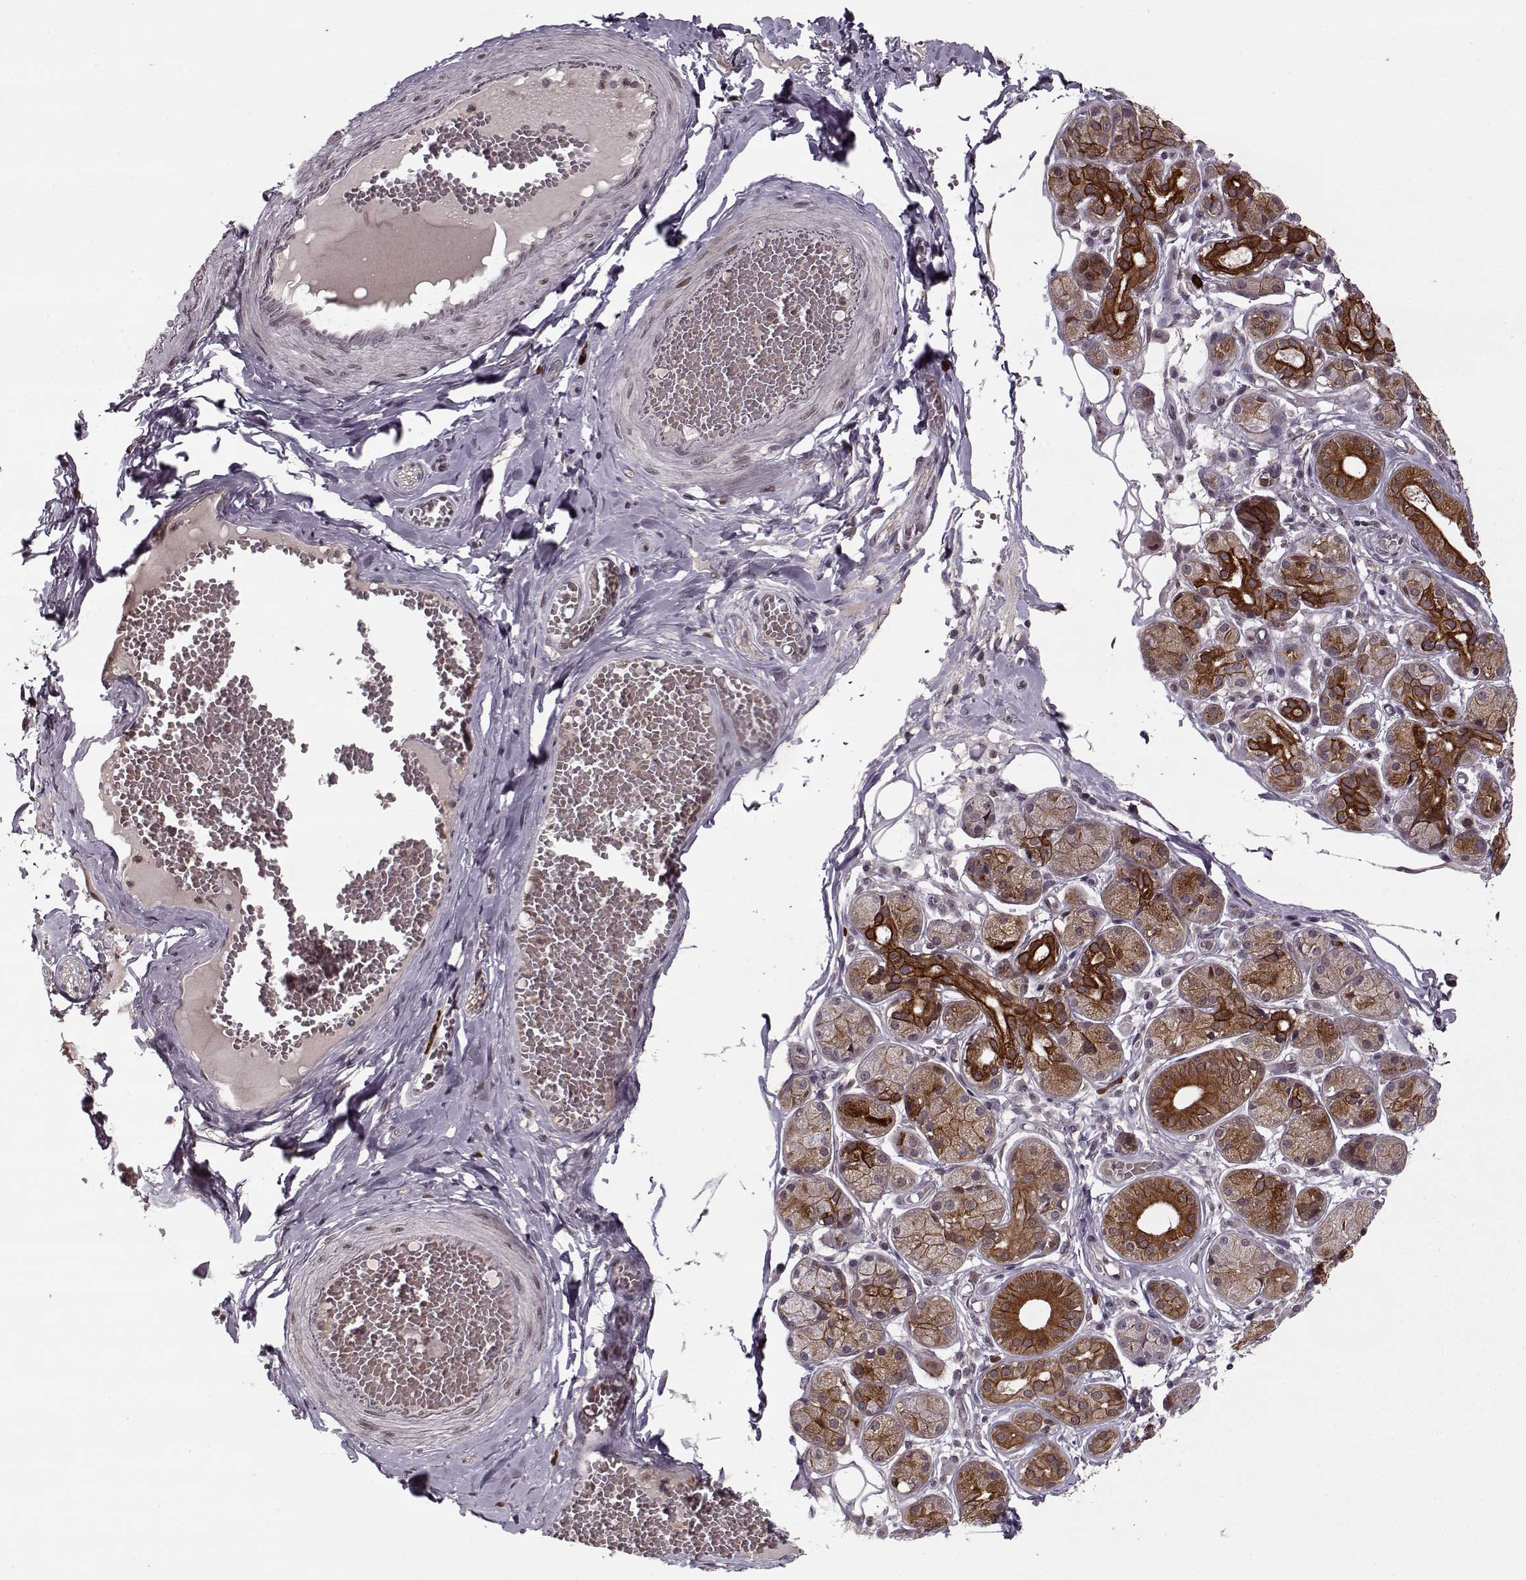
{"staining": {"intensity": "strong", "quantity": "25%-75%", "location": "cytoplasmic/membranous"}, "tissue": "salivary gland", "cell_type": "Glandular cells", "image_type": "normal", "snomed": [{"axis": "morphology", "description": "Normal tissue, NOS"}, {"axis": "topography", "description": "Salivary gland"}, {"axis": "topography", "description": "Peripheral nerve tissue"}], "caption": "Brown immunohistochemical staining in unremarkable salivary gland demonstrates strong cytoplasmic/membranous expression in approximately 25%-75% of glandular cells. The staining is performed using DAB (3,3'-diaminobenzidine) brown chromogen to label protein expression. The nuclei are counter-stained blue using hematoxylin.", "gene": "DENND4B", "patient": {"sex": "male", "age": 71}}